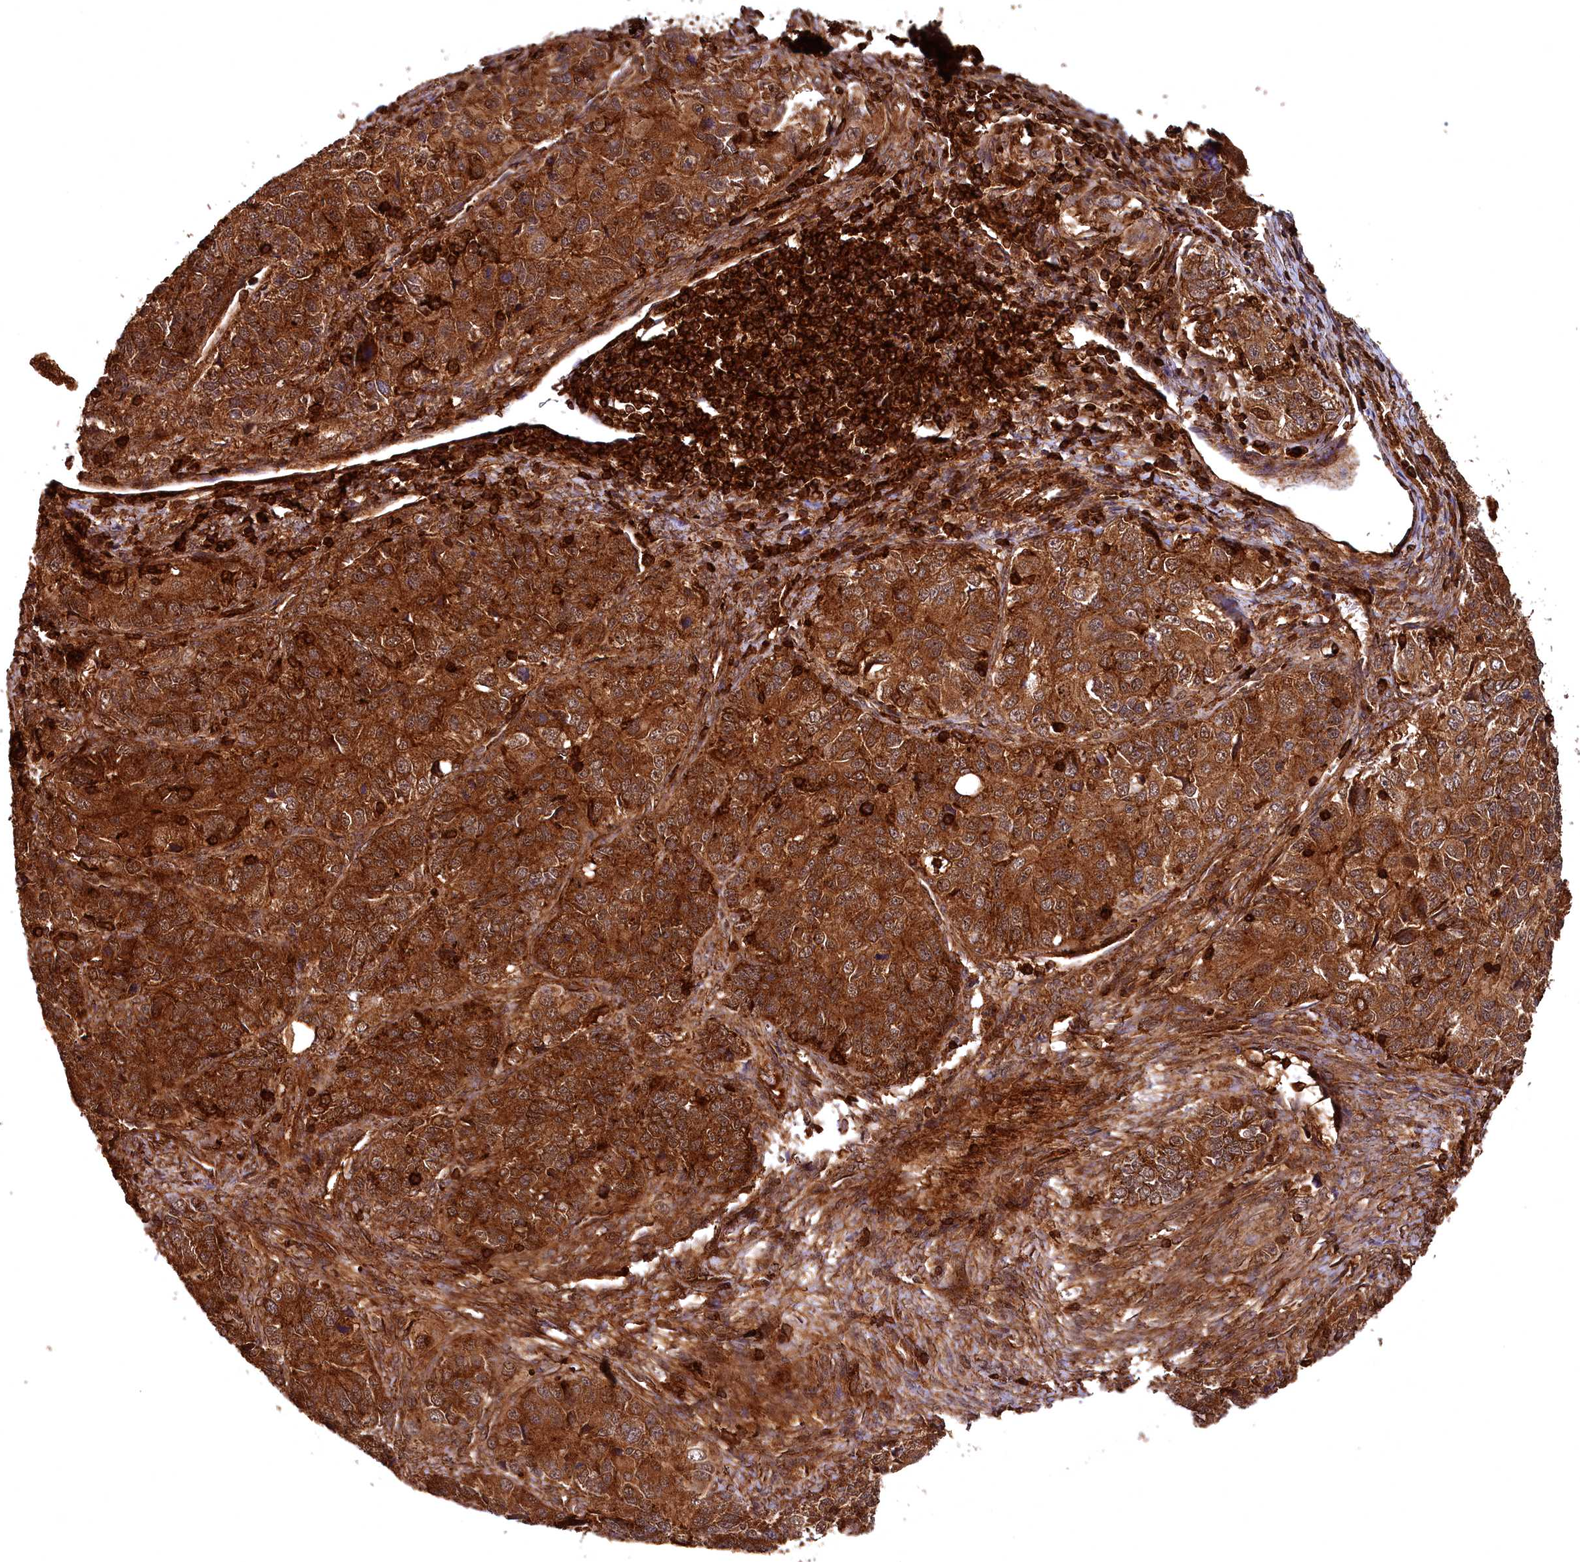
{"staining": {"intensity": "strong", "quantity": ">75%", "location": "cytoplasmic/membranous"}, "tissue": "ovarian cancer", "cell_type": "Tumor cells", "image_type": "cancer", "snomed": [{"axis": "morphology", "description": "Carcinoma, endometroid"}, {"axis": "topography", "description": "Ovary"}], "caption": "IHC of human ovarian endometroid carcinoma exhibits high levels of strong cytoplasmic/membranous staining in about >75% of tumor cells.", "gene": "STUB1", "patient": {"sex": "female", "age": 51}}